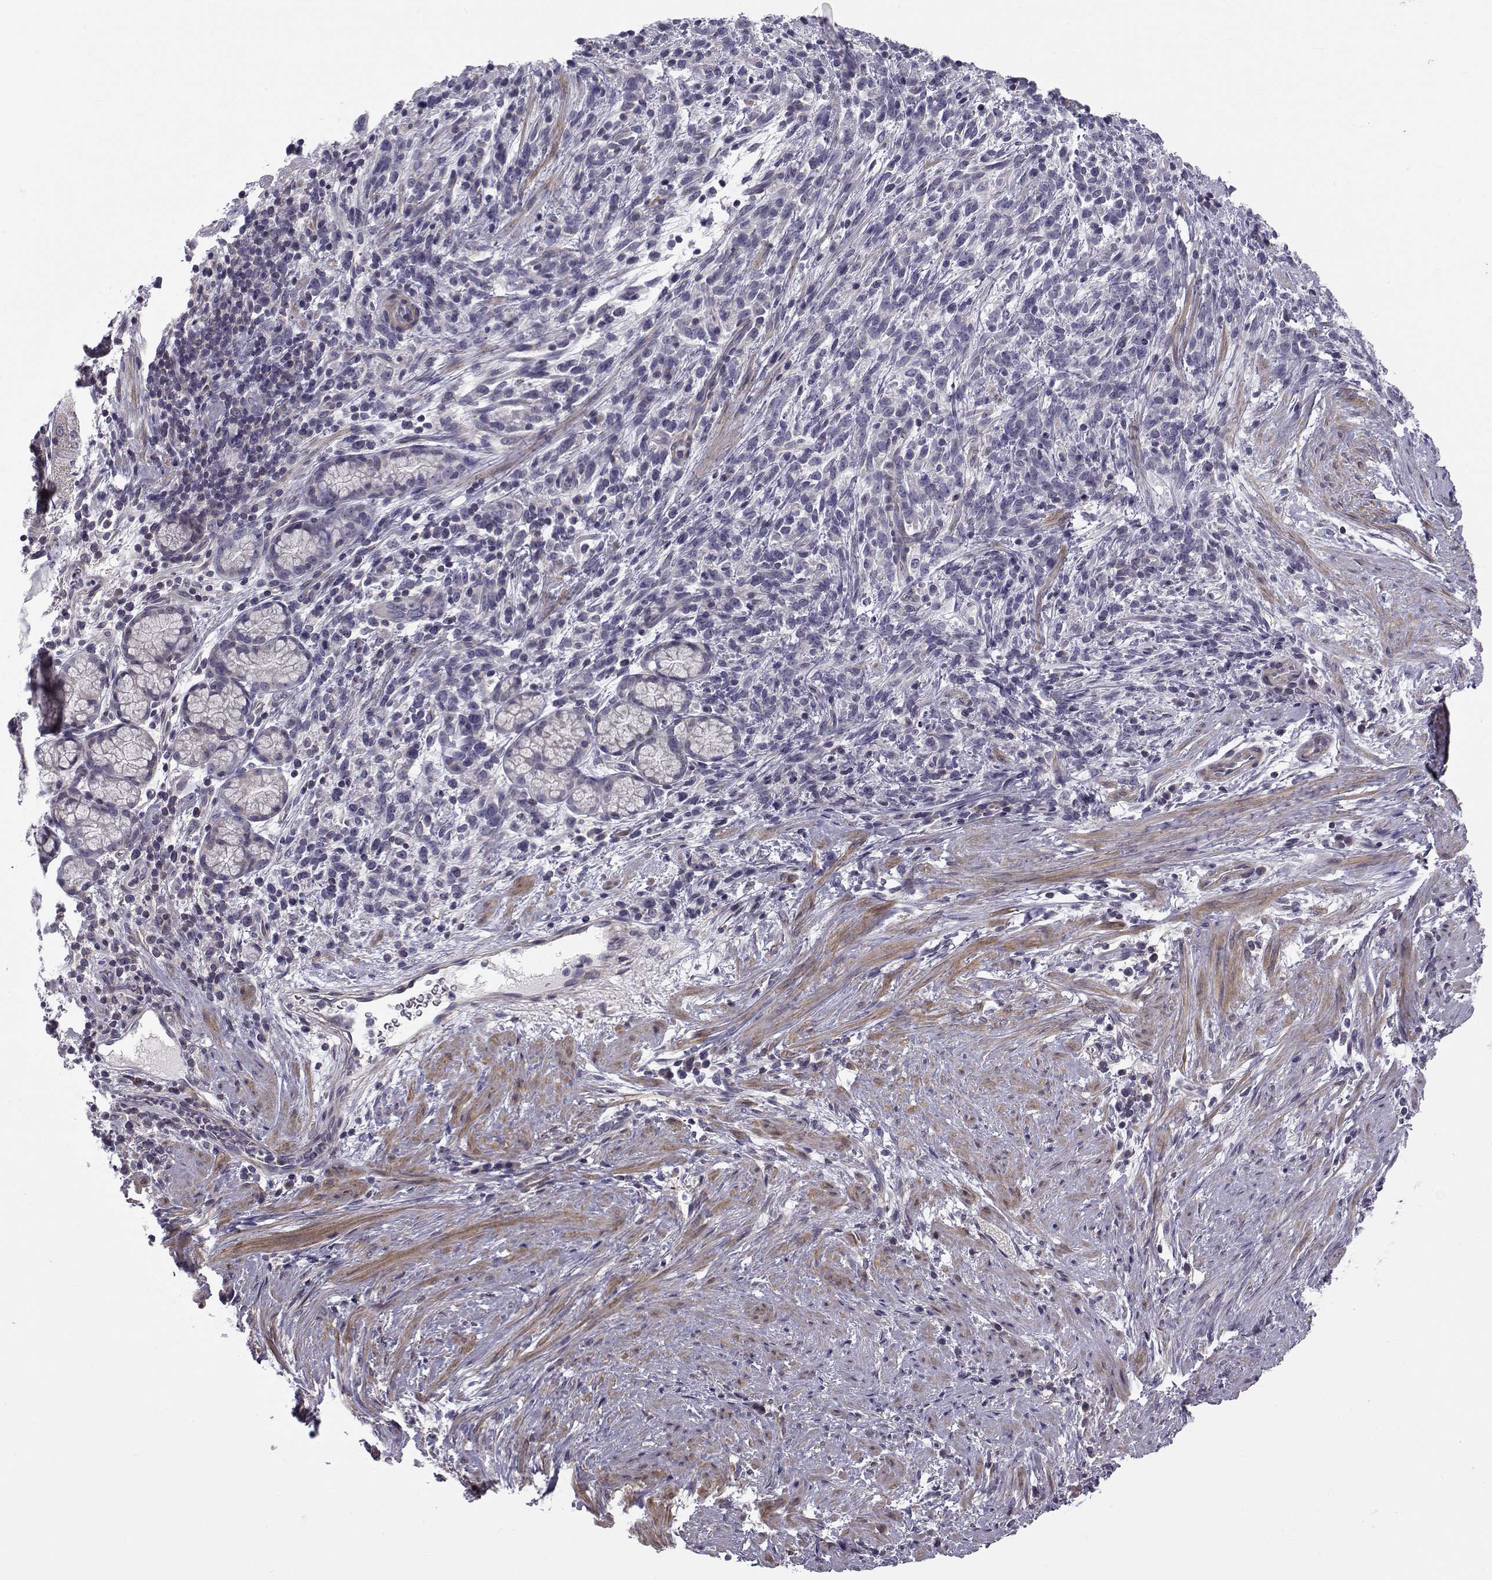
{"staining": {"intensity": "negative", "quantity": "none", "location": "none"}, "tissue": "stomach cancer", "cell_type": "Tumor cells", "image_type": "cancer", "snomed": [{"axis": "morphology", "description": "Adenocarcinoma, NOS"}, {"axis": "topography", "description": "Stomach"}], "caption": "There is no significant expression in tumor cells of stomach cancer.", "gene": "LRRC27", "patient": {"sex": "female", "age": 57}}